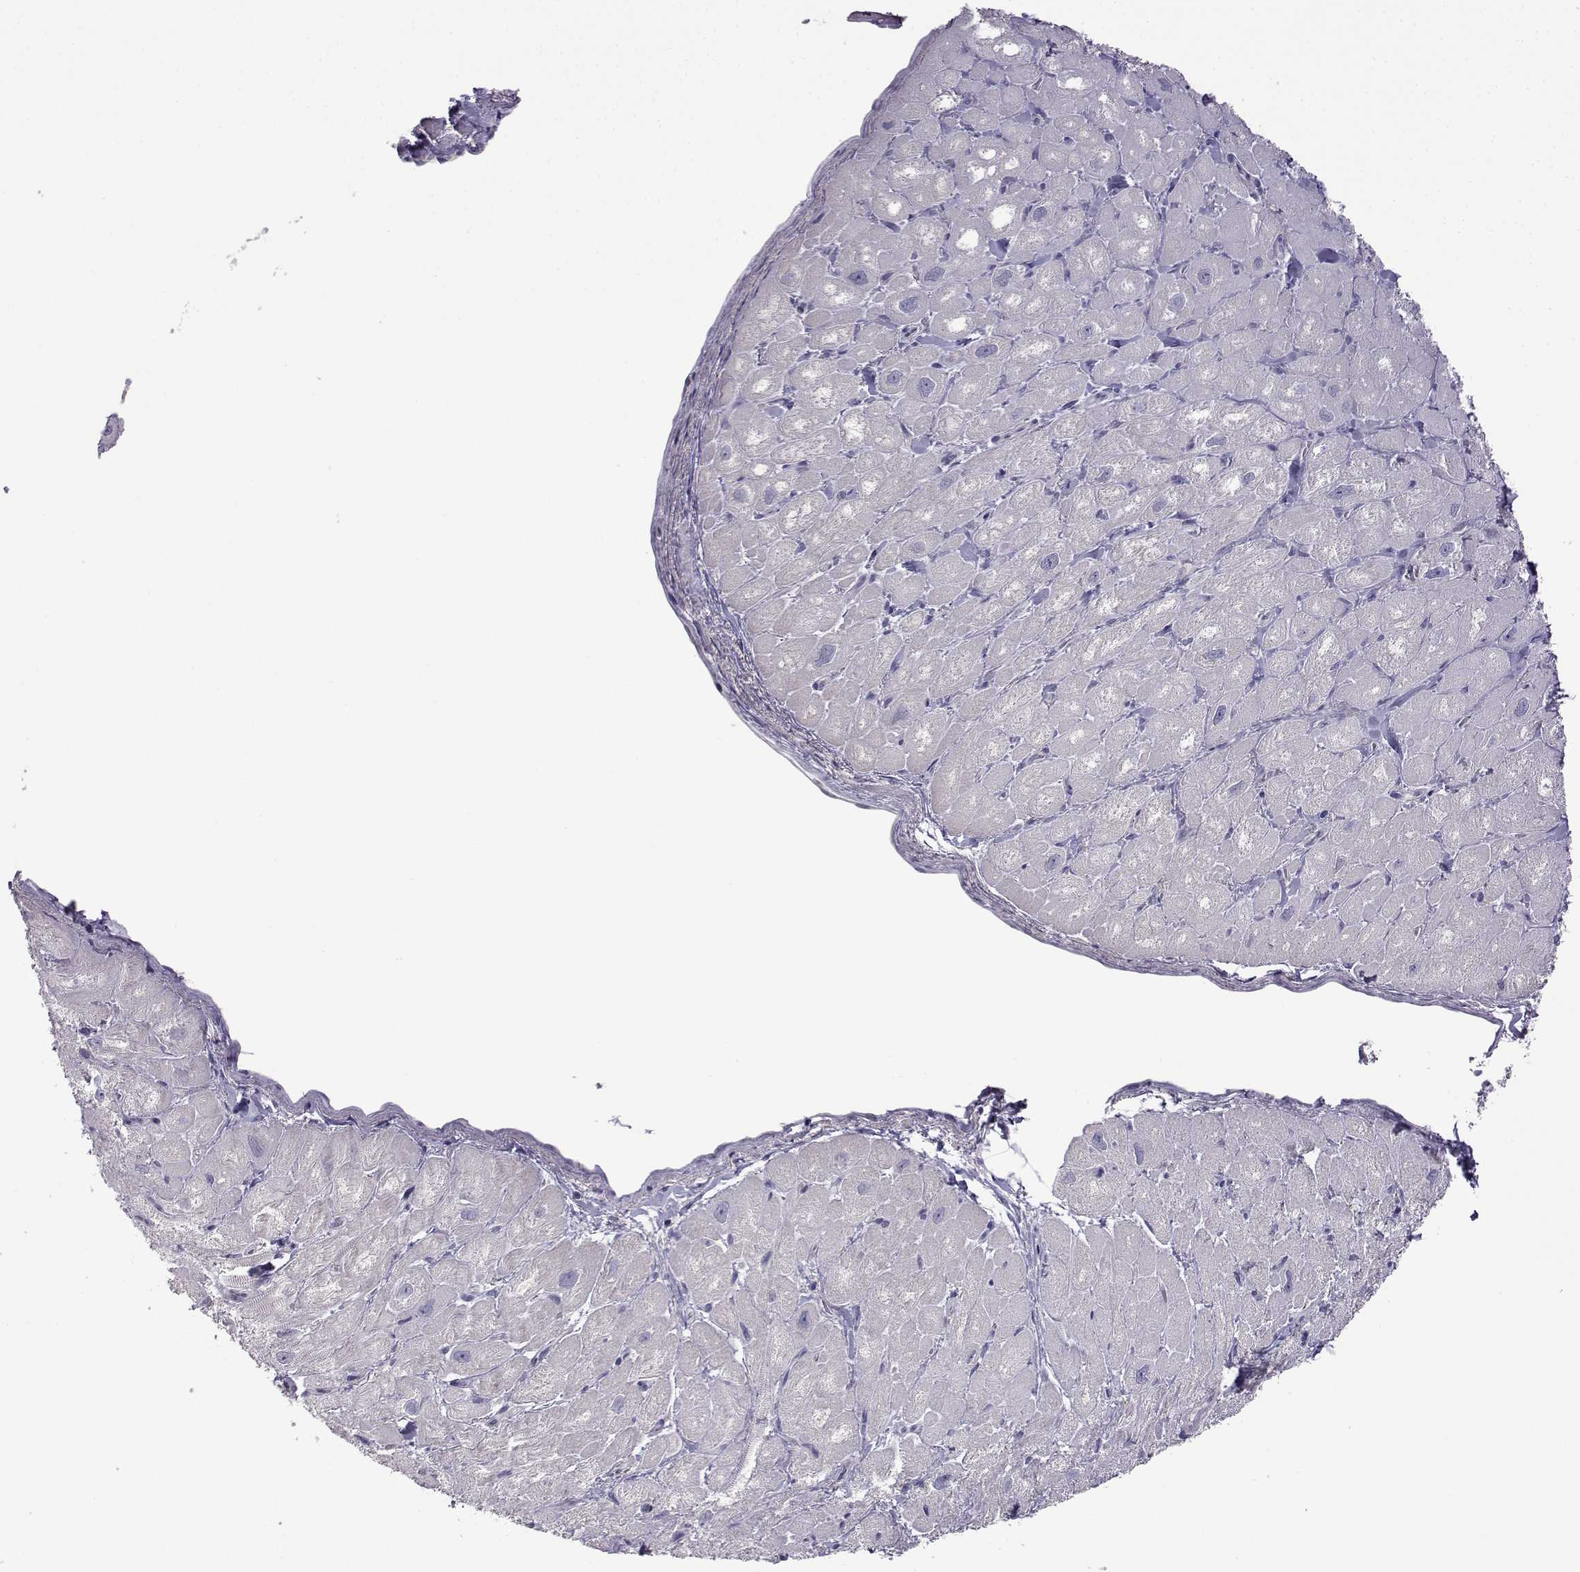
{"staining": {"intensity": "negative", "quantity": "none", "location": "none"}, "tissue": "heart muscle", "cell_type": "Cardiomyocytes", "image_type": "normal", "snomed": [{"axis": "morphology", "description": "Normal tissue, NOS"}, {"axis": "topography", "description": "Heart"}], "caption": "The image demonstrates no significant staining in cardiomyocytes of heart muscle.", "gene": "VGF", "patient": {"sex": "male", "age": 60}}